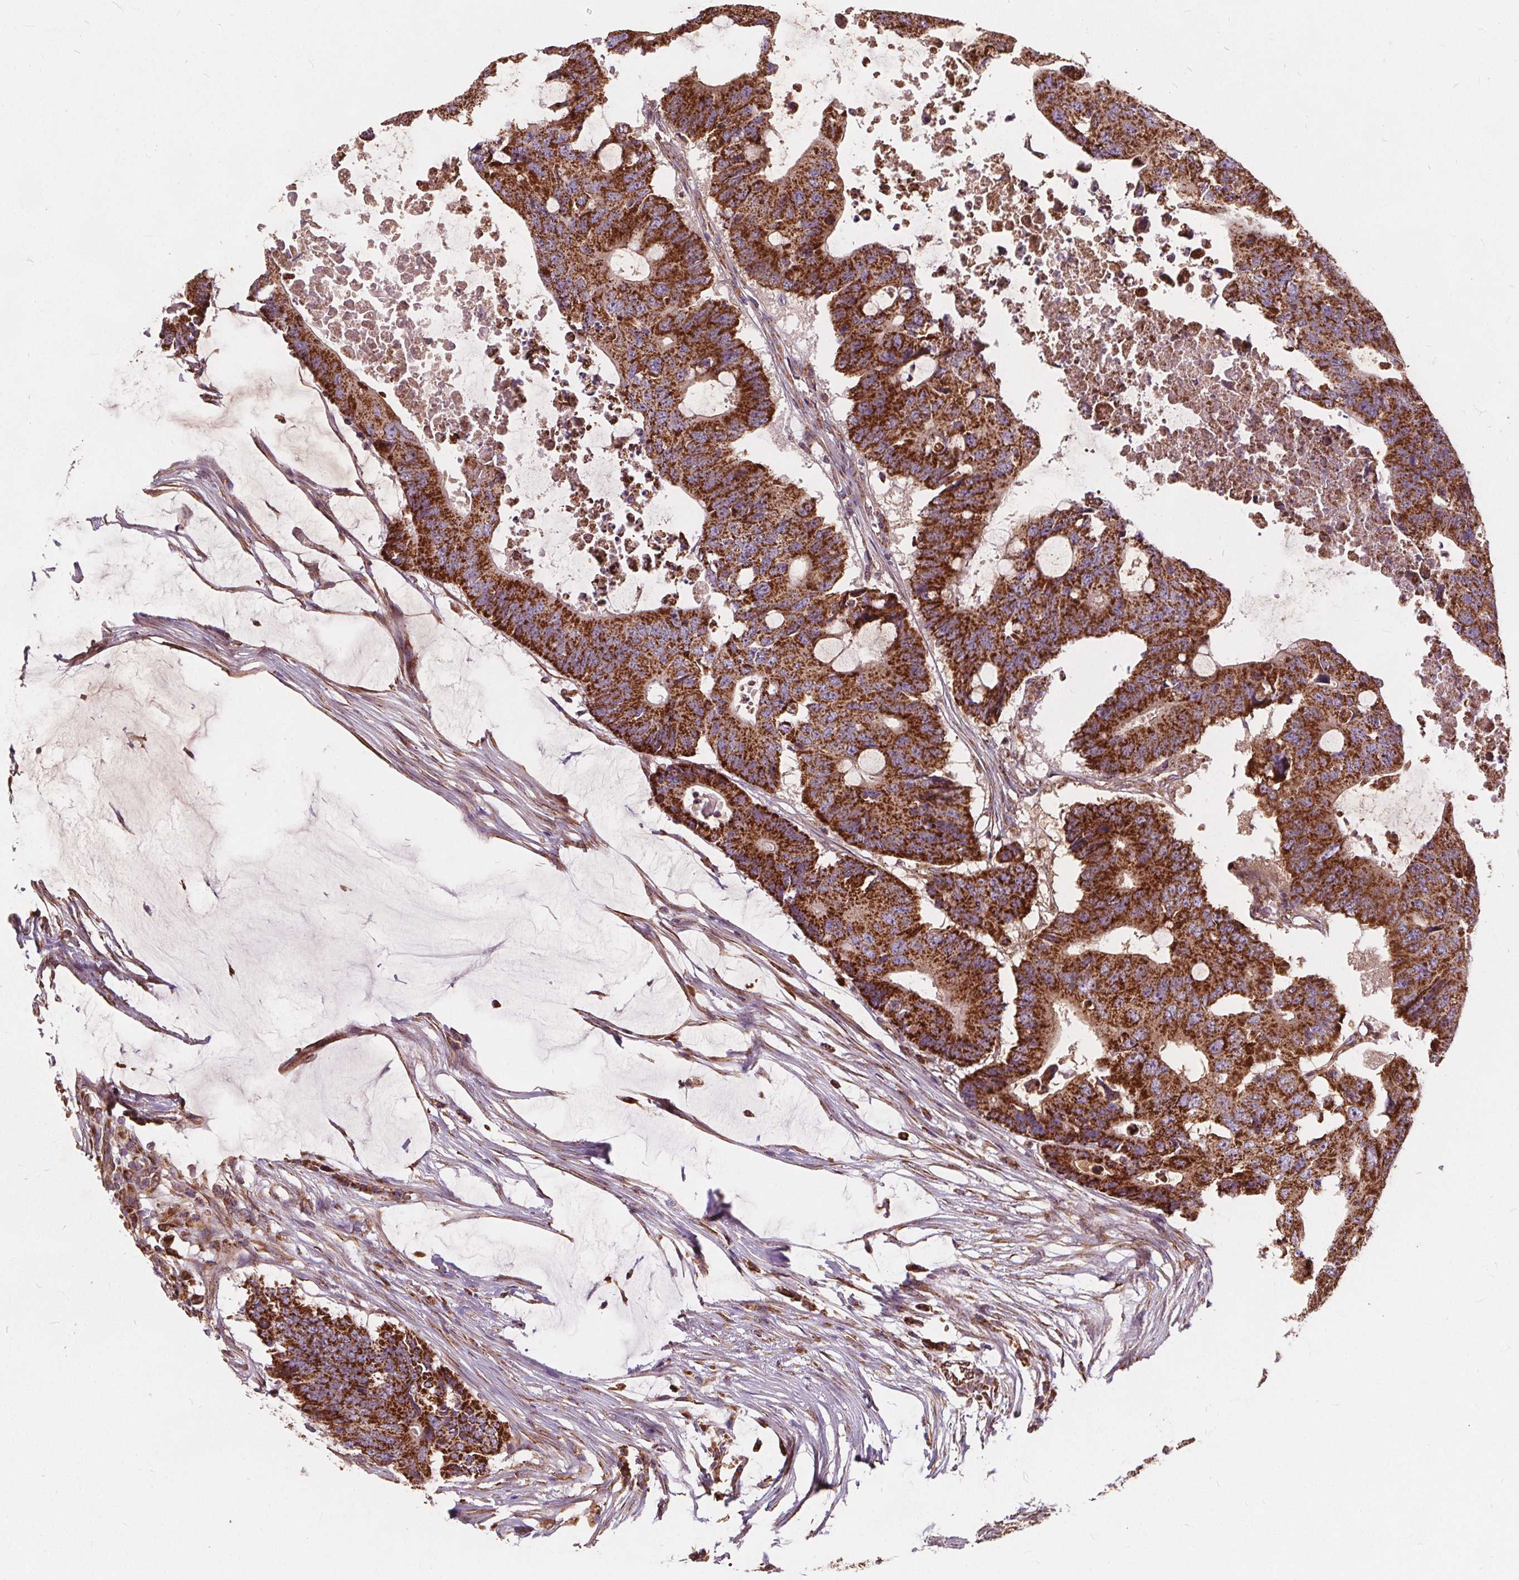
{"staining": {"intensity": "strong", "quantity": ">75%", "location": "cytoplasmic/membranous"}, "tissue": "colorectal cancer", "cell_type": "Tumor cells", "image_type": "cancer", "snomed": [{"axis": "morphology", "description": "Adenocarcinoma, NOS"}, {"axis": "topography", "description": "Colon"}], "caption": "Adenocarcinoma (colorectal) stained for a protein displays strong cytoplasmic/membranous positivity in tumor cells.", "gene": "PLSCR3", "patient": {"sex": "male", "age": 71}}